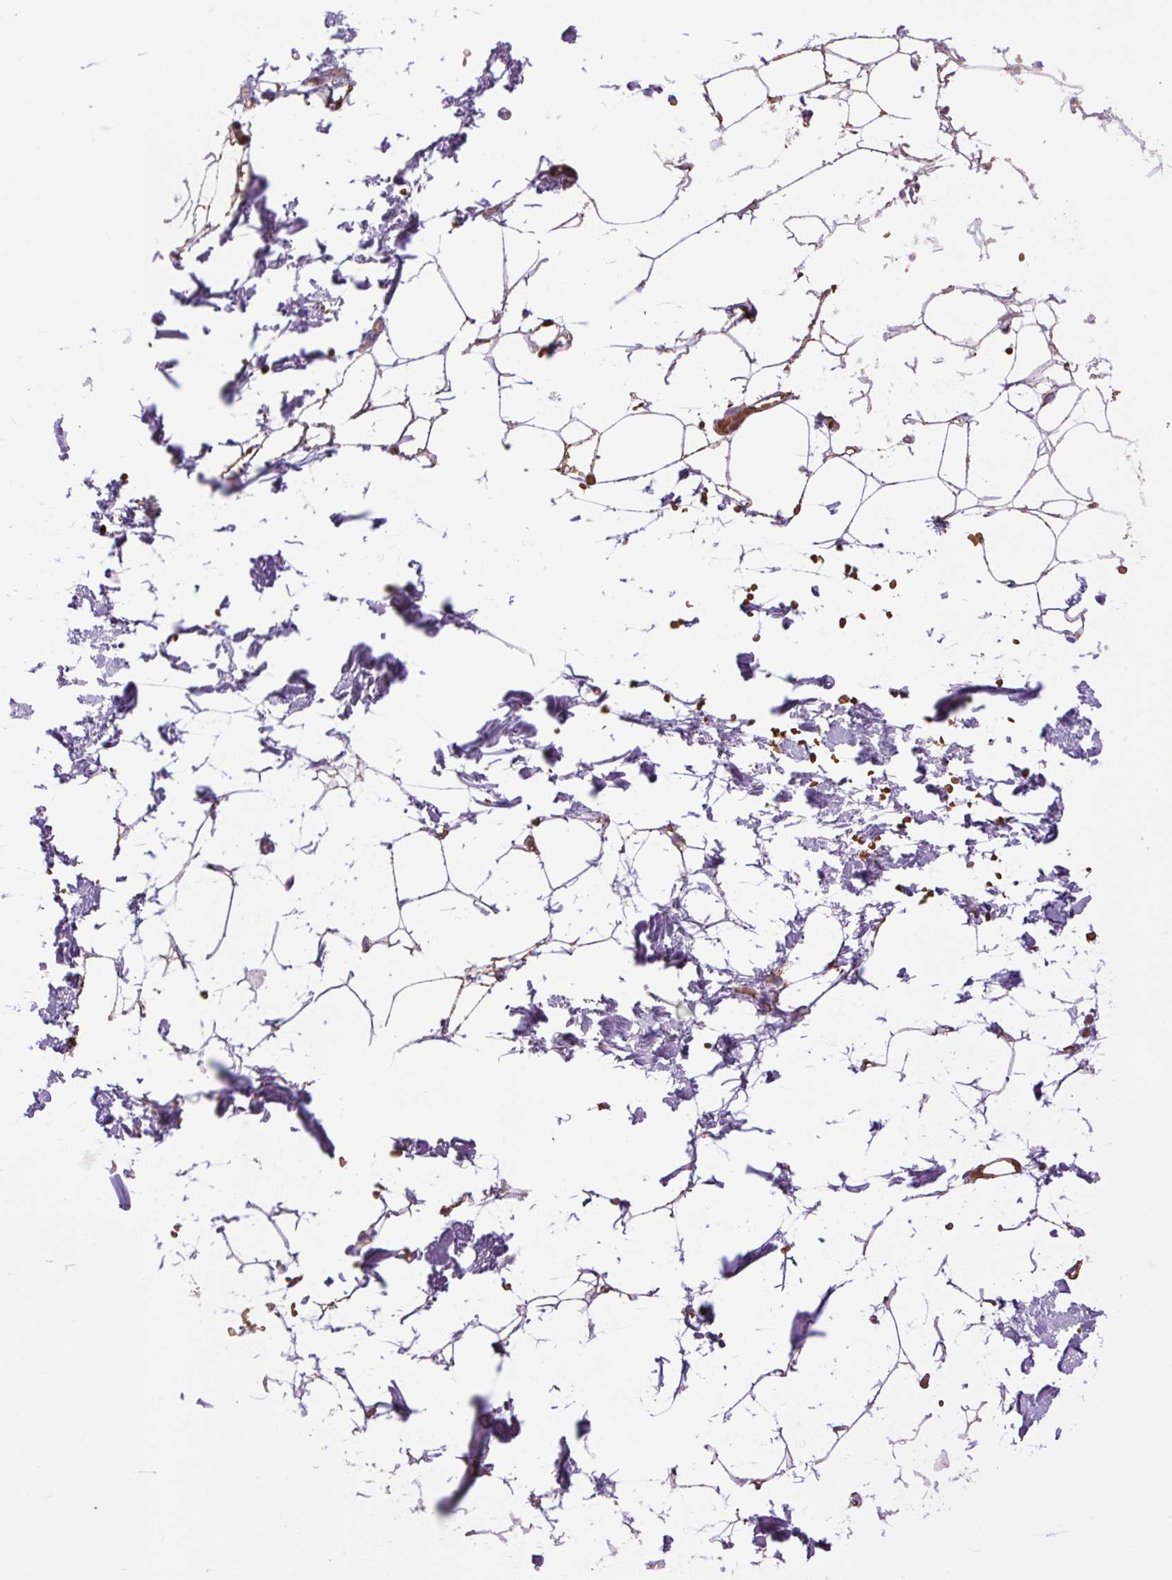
{"staining": {"intensity": "moderate", "quantity": "25%-75%", "location": "cytoplasmic/membranous"}, "tissue": "adipose tissue", "cell_type": "Adipocytes", "image_type": "normal", "snomed": [{"axis": "morphology", "description": "Normal tissue, NOS"}, {"axis": "topography", "description": "Skin"}, {"axis": "topography", "description": "Peripheral nerve tissue"}], "caption": "This histopathology image shows unremarkable adipose tissue stained with immunohistochemistry to label a protein in brown. The cytoplasmic/membranous of adipocytes show moderate positivity for the protein. Nuclei are counter-stained blue.", "gene": "PLCG1", "patient": {"sex": "female", "age": 56}}